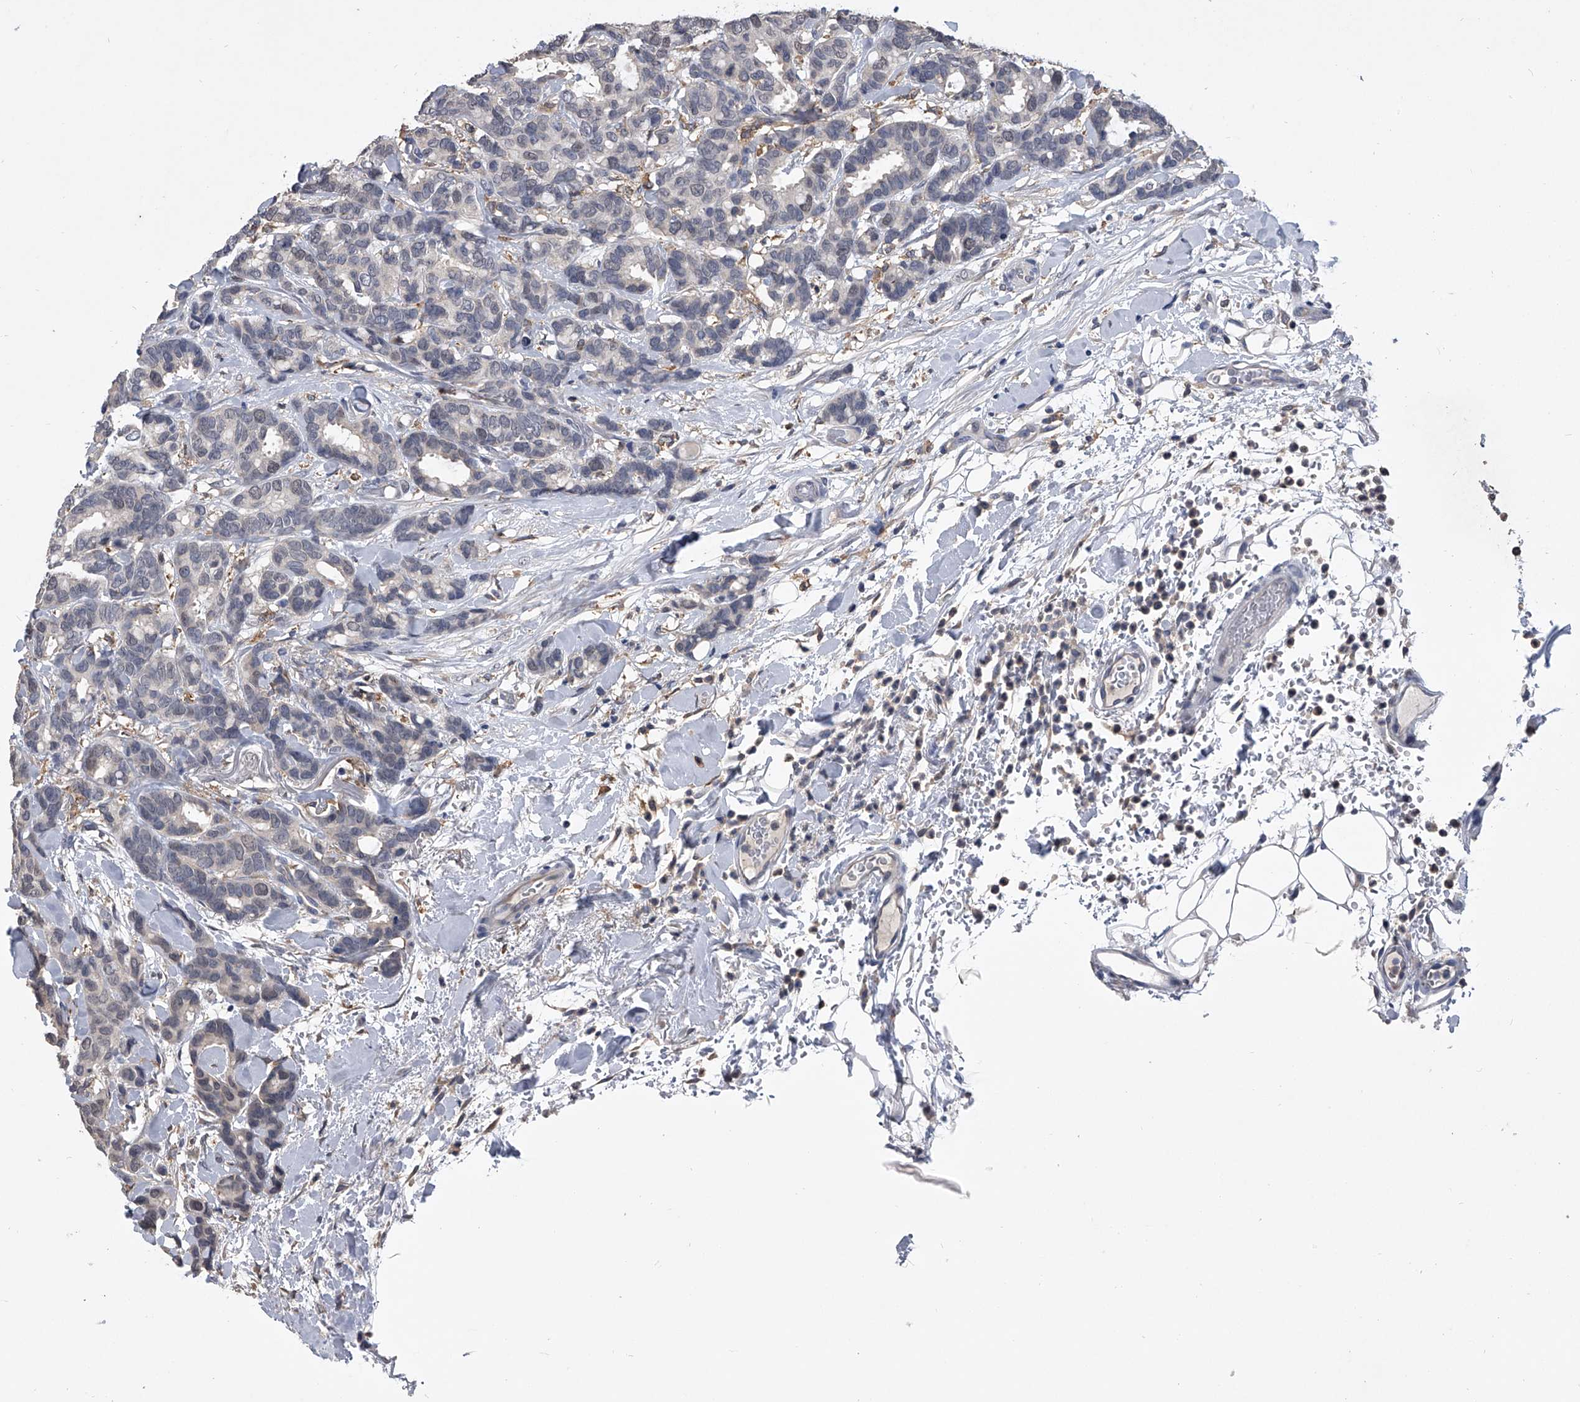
{"staining": {"intensity": "negative", "quantity": "none", "location": "none"}, "tissue": "breast cancer", "cell_type": "Tumor cells", "image_type": "cancer", "snomed": [{"axis": "morphology", "description": "Duct carcinoma"}, {"axis": "topography", "description": "Breast"}], "caption": "A photomicrograph of human breast cancer is negative for staining in tumor cells.", "gene": "MAP4K3", "patient": {"sex": "female", "age": 87}}